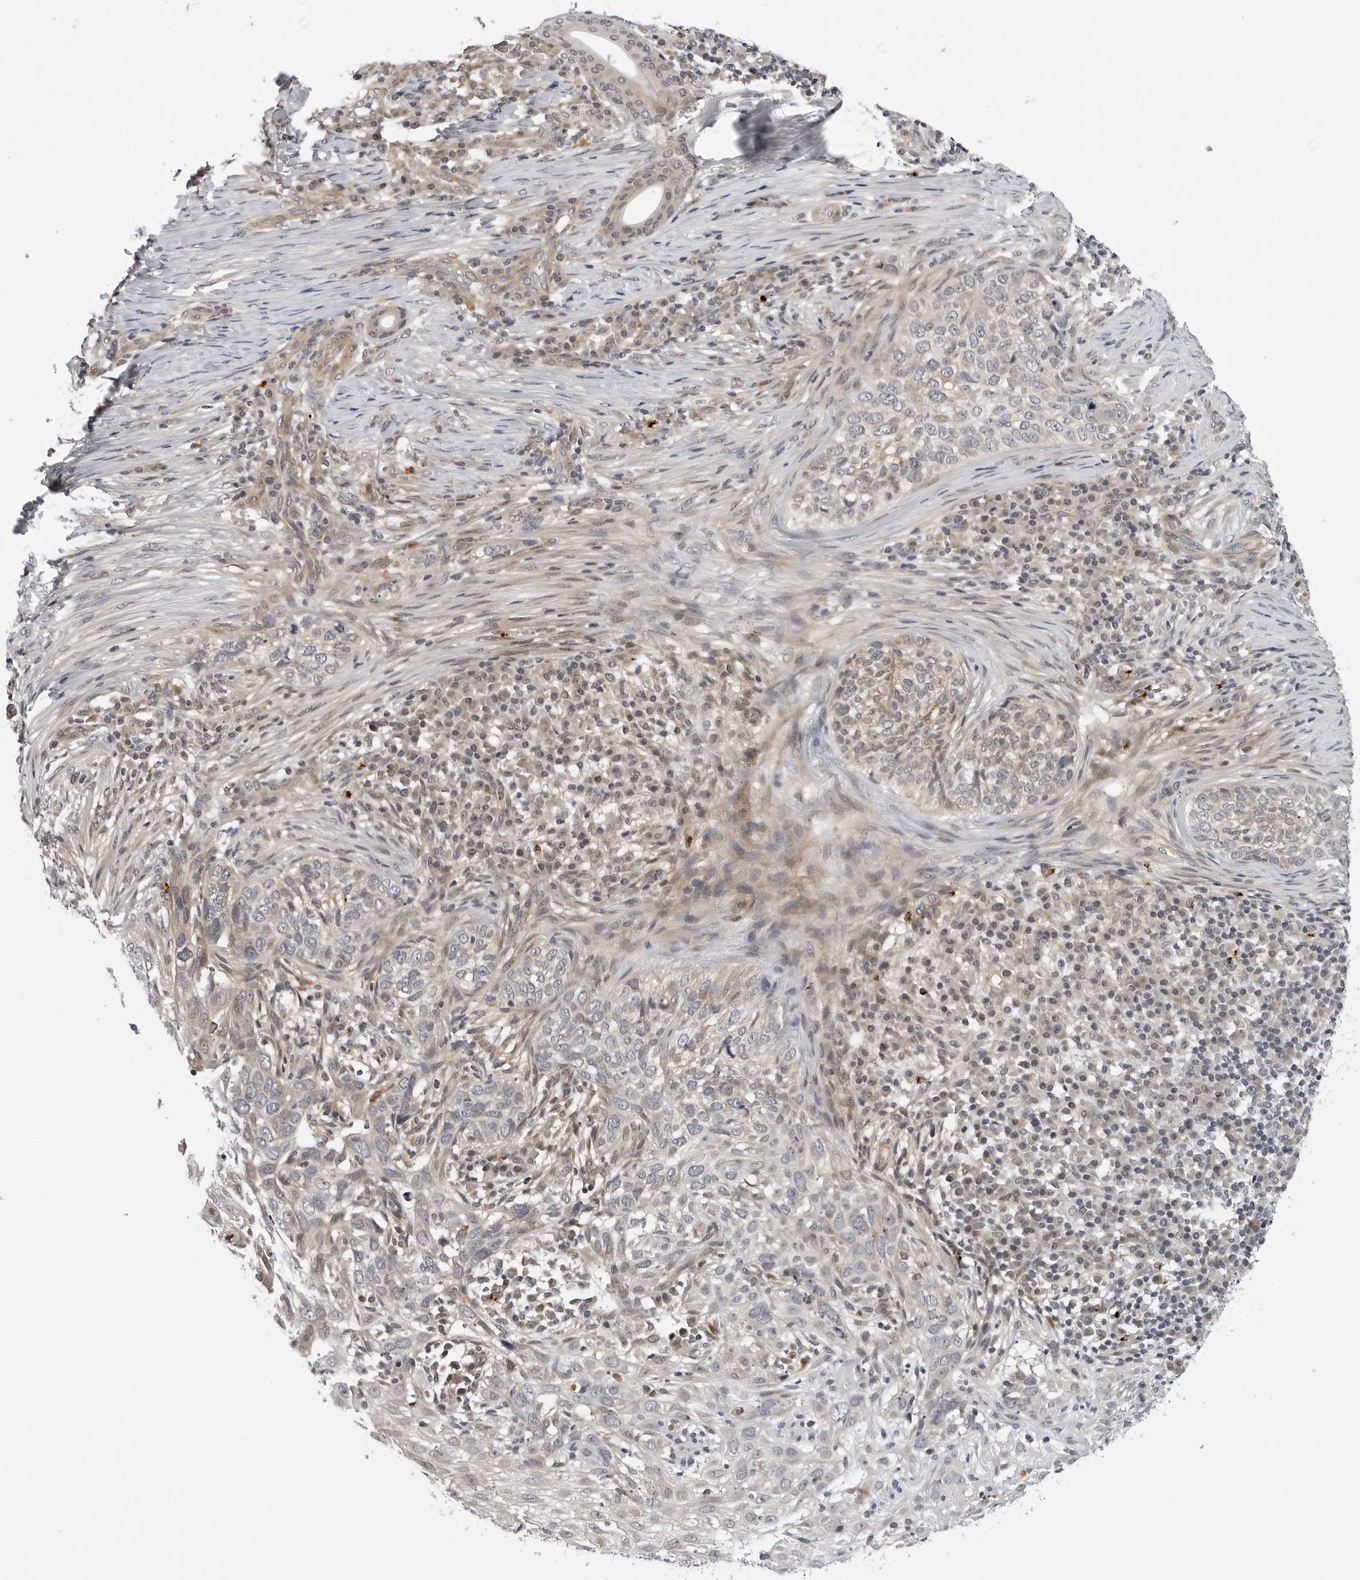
{"staining": {"intensity": "weak", "quantity": "<25%", "location": "cytoplasmic/membranous"}, "tissue": "skin cancer", "cell_type": "Tumor cells", "image_type": "cancer", "snomed": [{"axis": "morphology", "description": "Basal cell carcinoma"}, {"axis": "topography", "description": "Skin"}], "caption": "Immunohistochemistry of skin basal cell carcinoma displays no expression in tumor cells.", "gene": "KIAA1614", "patient": {"sex": "female", "age": 64}}